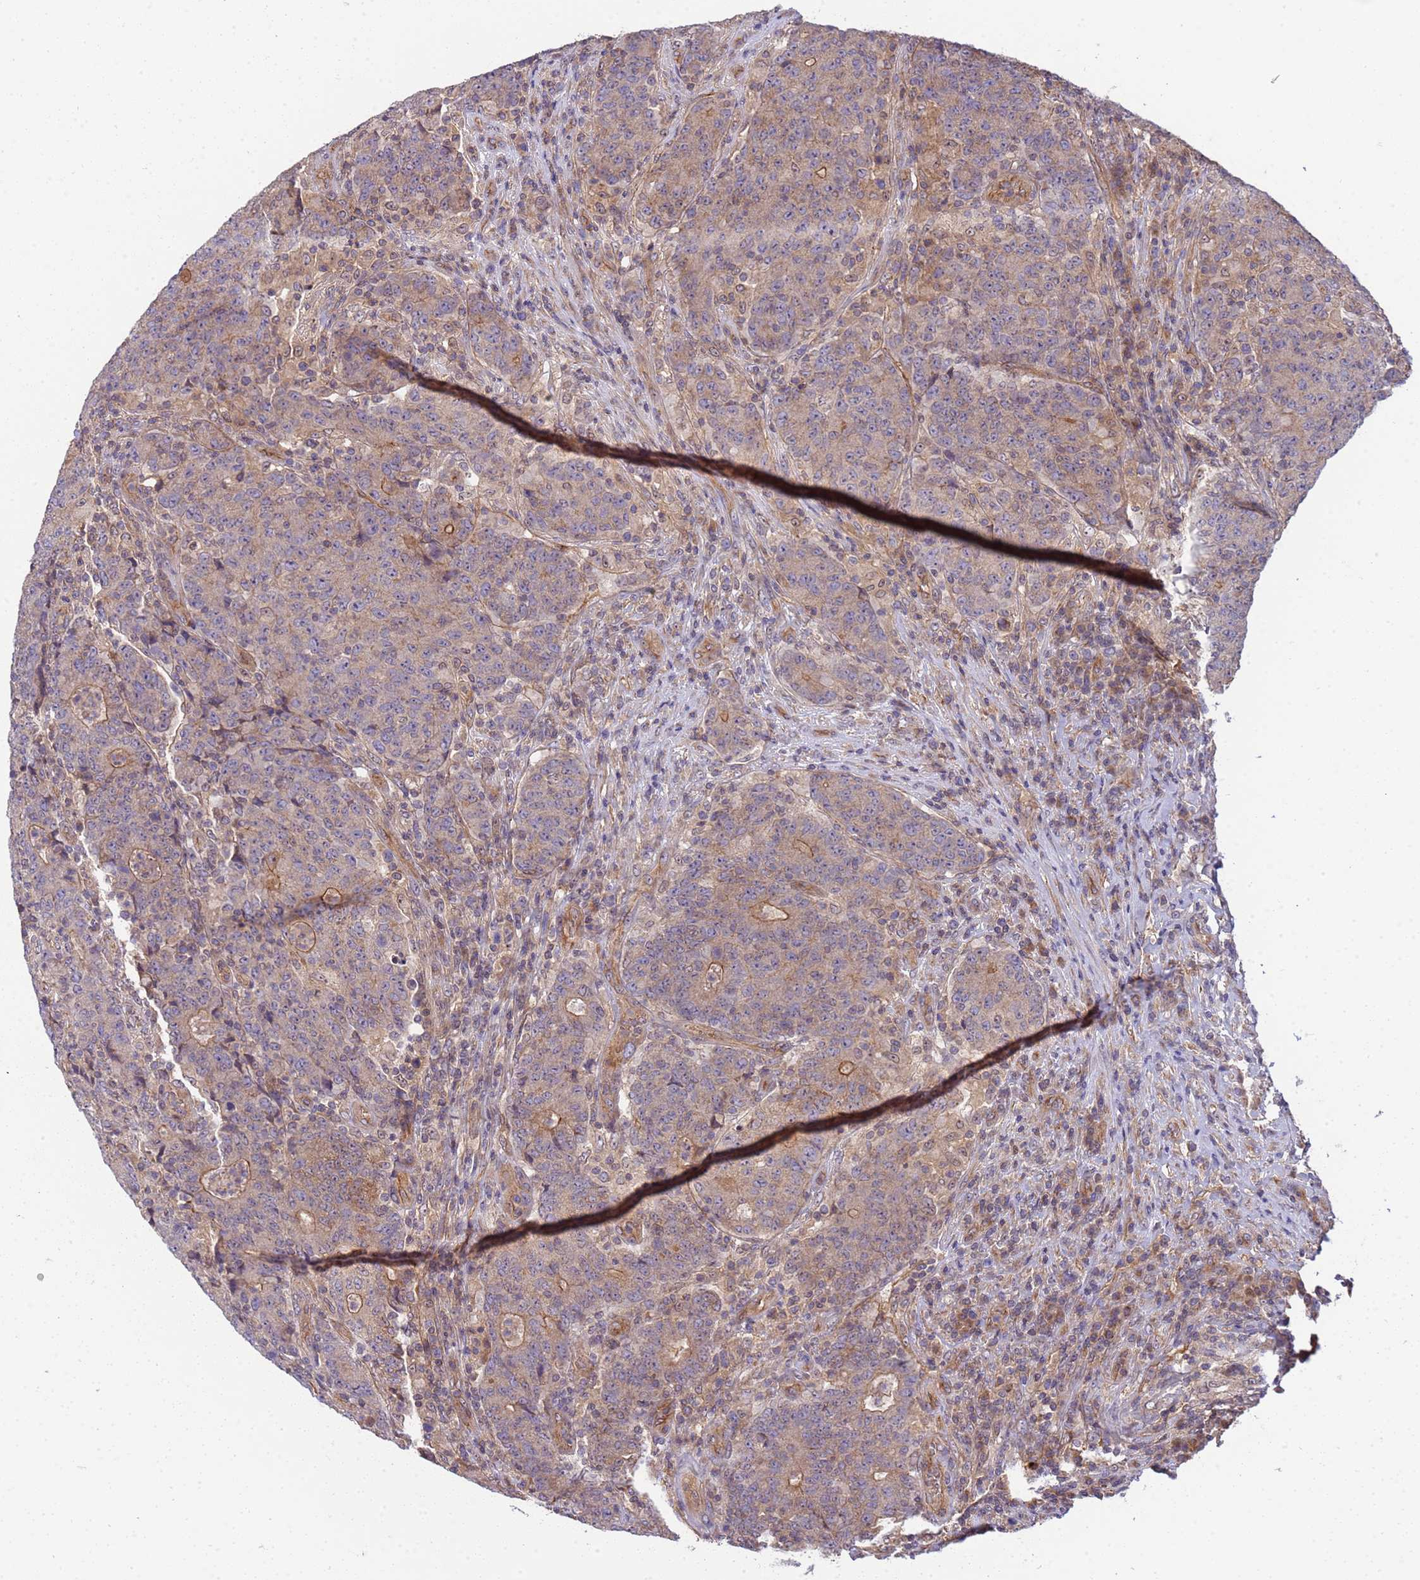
{"staining": {"intensity": "moderate", "quantity": "25%-75%", "location": "cytoplasmic/membranous"}, "tissue": "colorectal cancer", "cell_type": "Tumor cells", "image_type": "cancer", "snomed": [{"axis": "morphology", "description": "Adenocarcinoma, NOS"}, {"axis": "topography", "description": "Colon"}], "caption": "Immunohistochemistry (IHC) of human adenocarcinoma (colorectal) reveals medium levels of moderate cytoplasmic/membranous staining in about 25%-75% of tumor cells.", "gene": "SMCO3", "patient": {"sex": "female", "age": 75}}